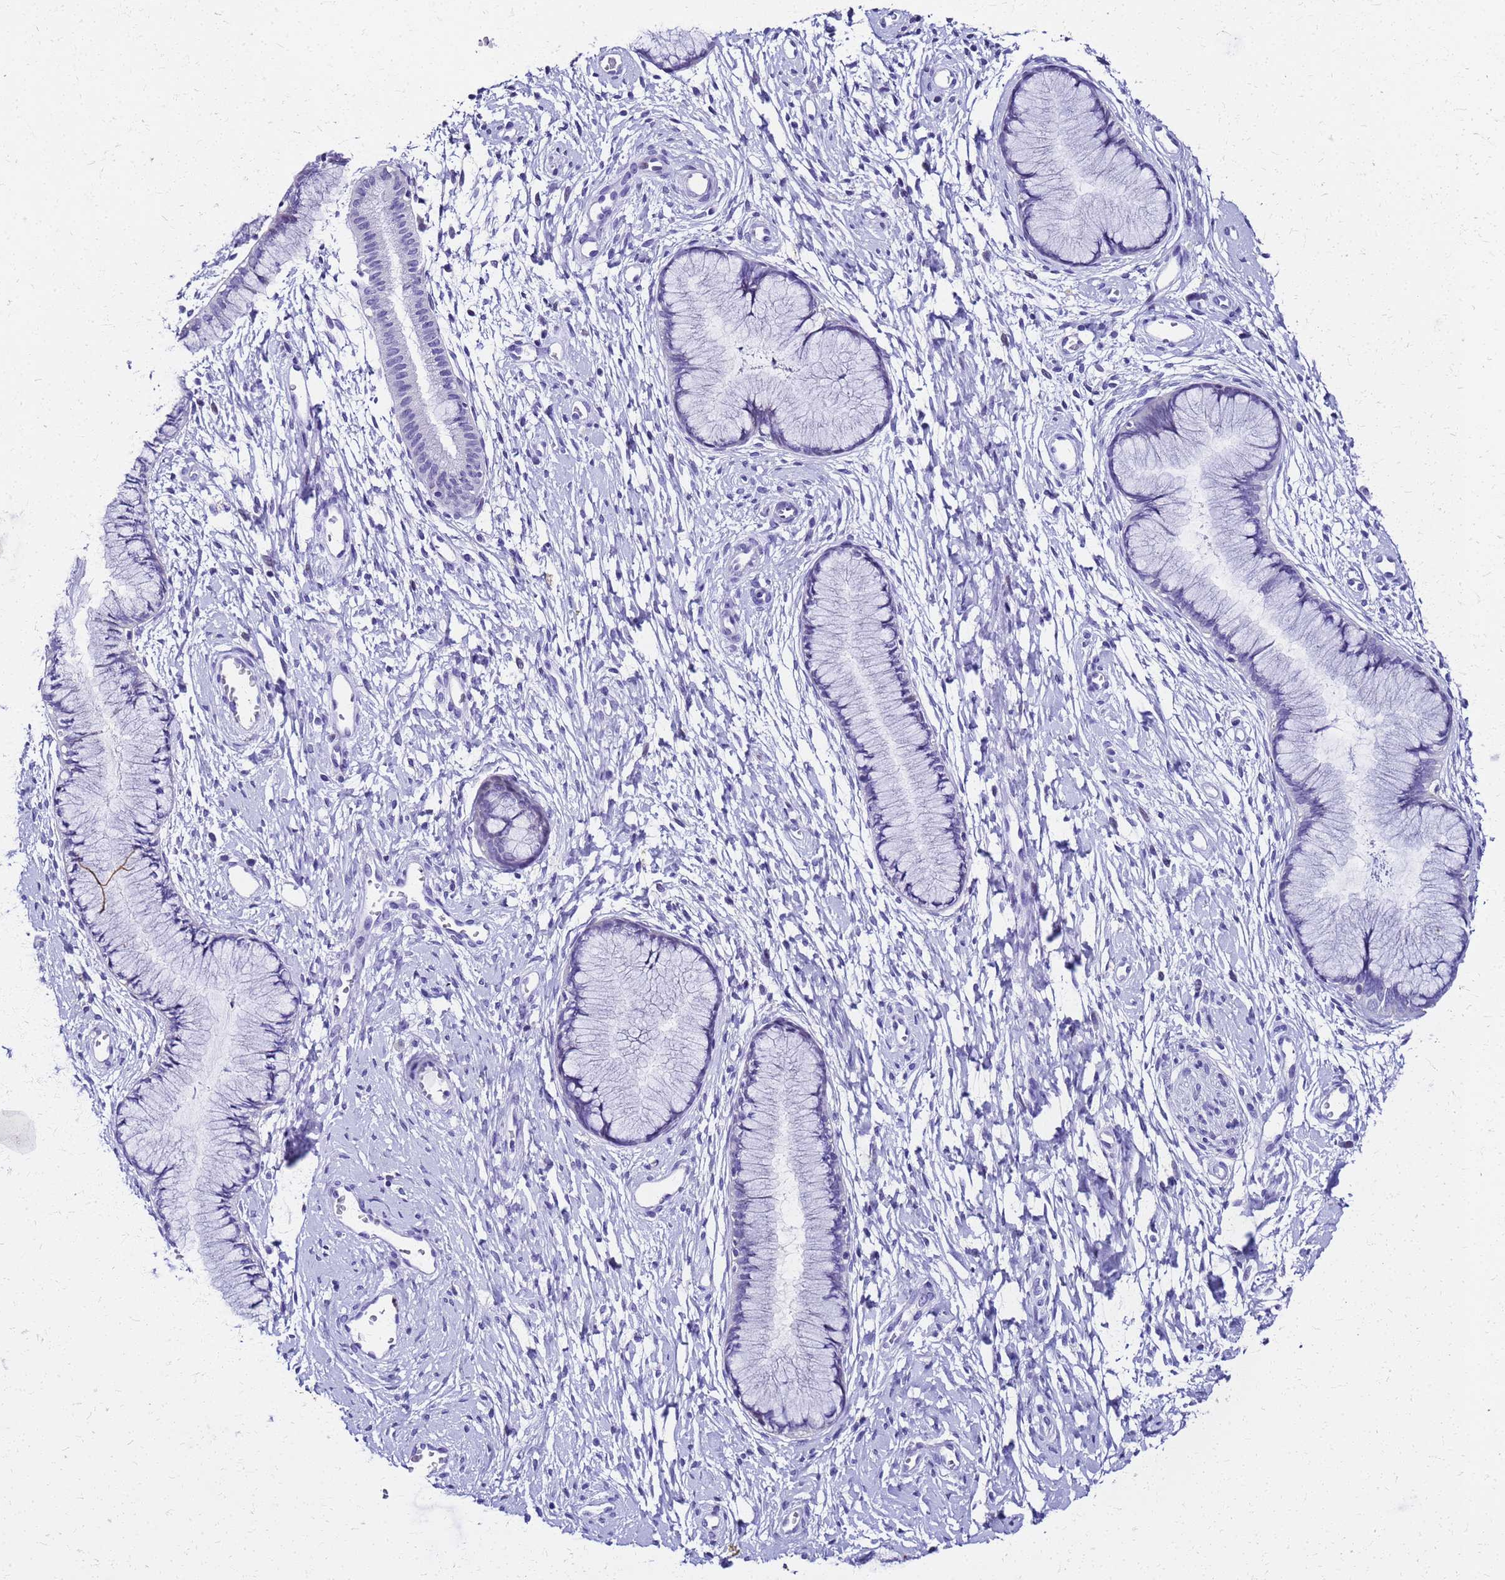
{"staining": {"intensity": "negative", "quantity": "none", "location": "none"}, "tissue": "cervix", "cell_type": "Glandular cells", "image_type": "normal", "snomed": [{"axis": "morphology", "description": "Normal tissue, NOS"}, {"axis": "topography", "description": "Cervix"}], "caption": "Immunohistochemistry (IHC) histopathology image of unremarkable human cervix stained for a protein (brown), which demonstrates no expression in glandular cells. (DAB (3,3'-diaminobenzidine) immunohistochemistry visualized using brightfield microscopy, high magnification).", "gene": "SMIM21", "patient": {"sex": "female", "age": 42}}